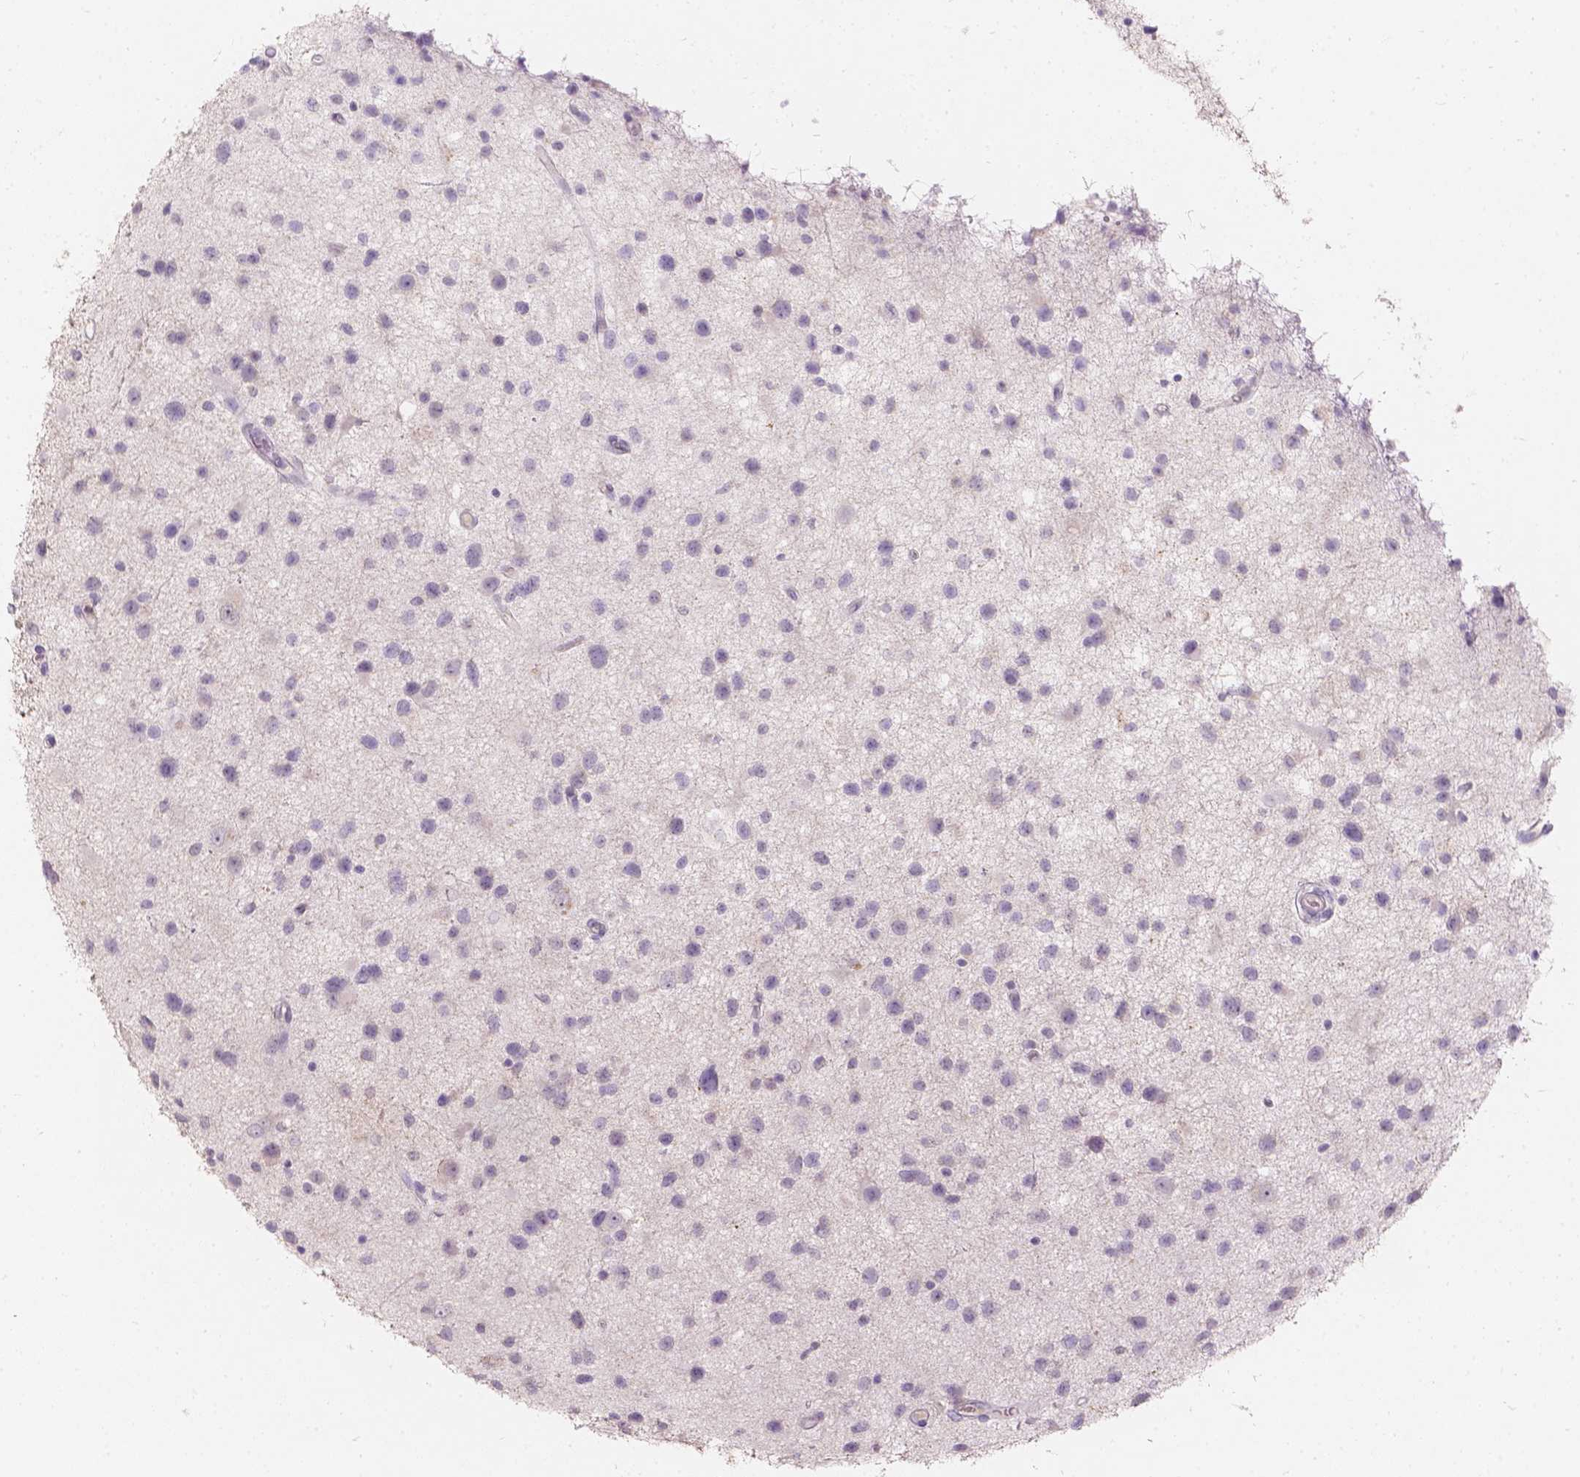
{"staining": {"intensity": "negative", "quantity": "none", "location": "none"}, "tissue": "glioma", "cell_type": "Tumor cells", "image_type": "cancer", "snomed": [{"axis": "morphology", "description": "Glioma, malignant, Low grade"}, {"axis": "topography", "description": "Brain"}], "caption": "Image shows no significant protein staining in tumor cells of malignant low-grade glioma.", "gene": "DCAF4L1", "patient": {"sex": "female", "age": 32}}